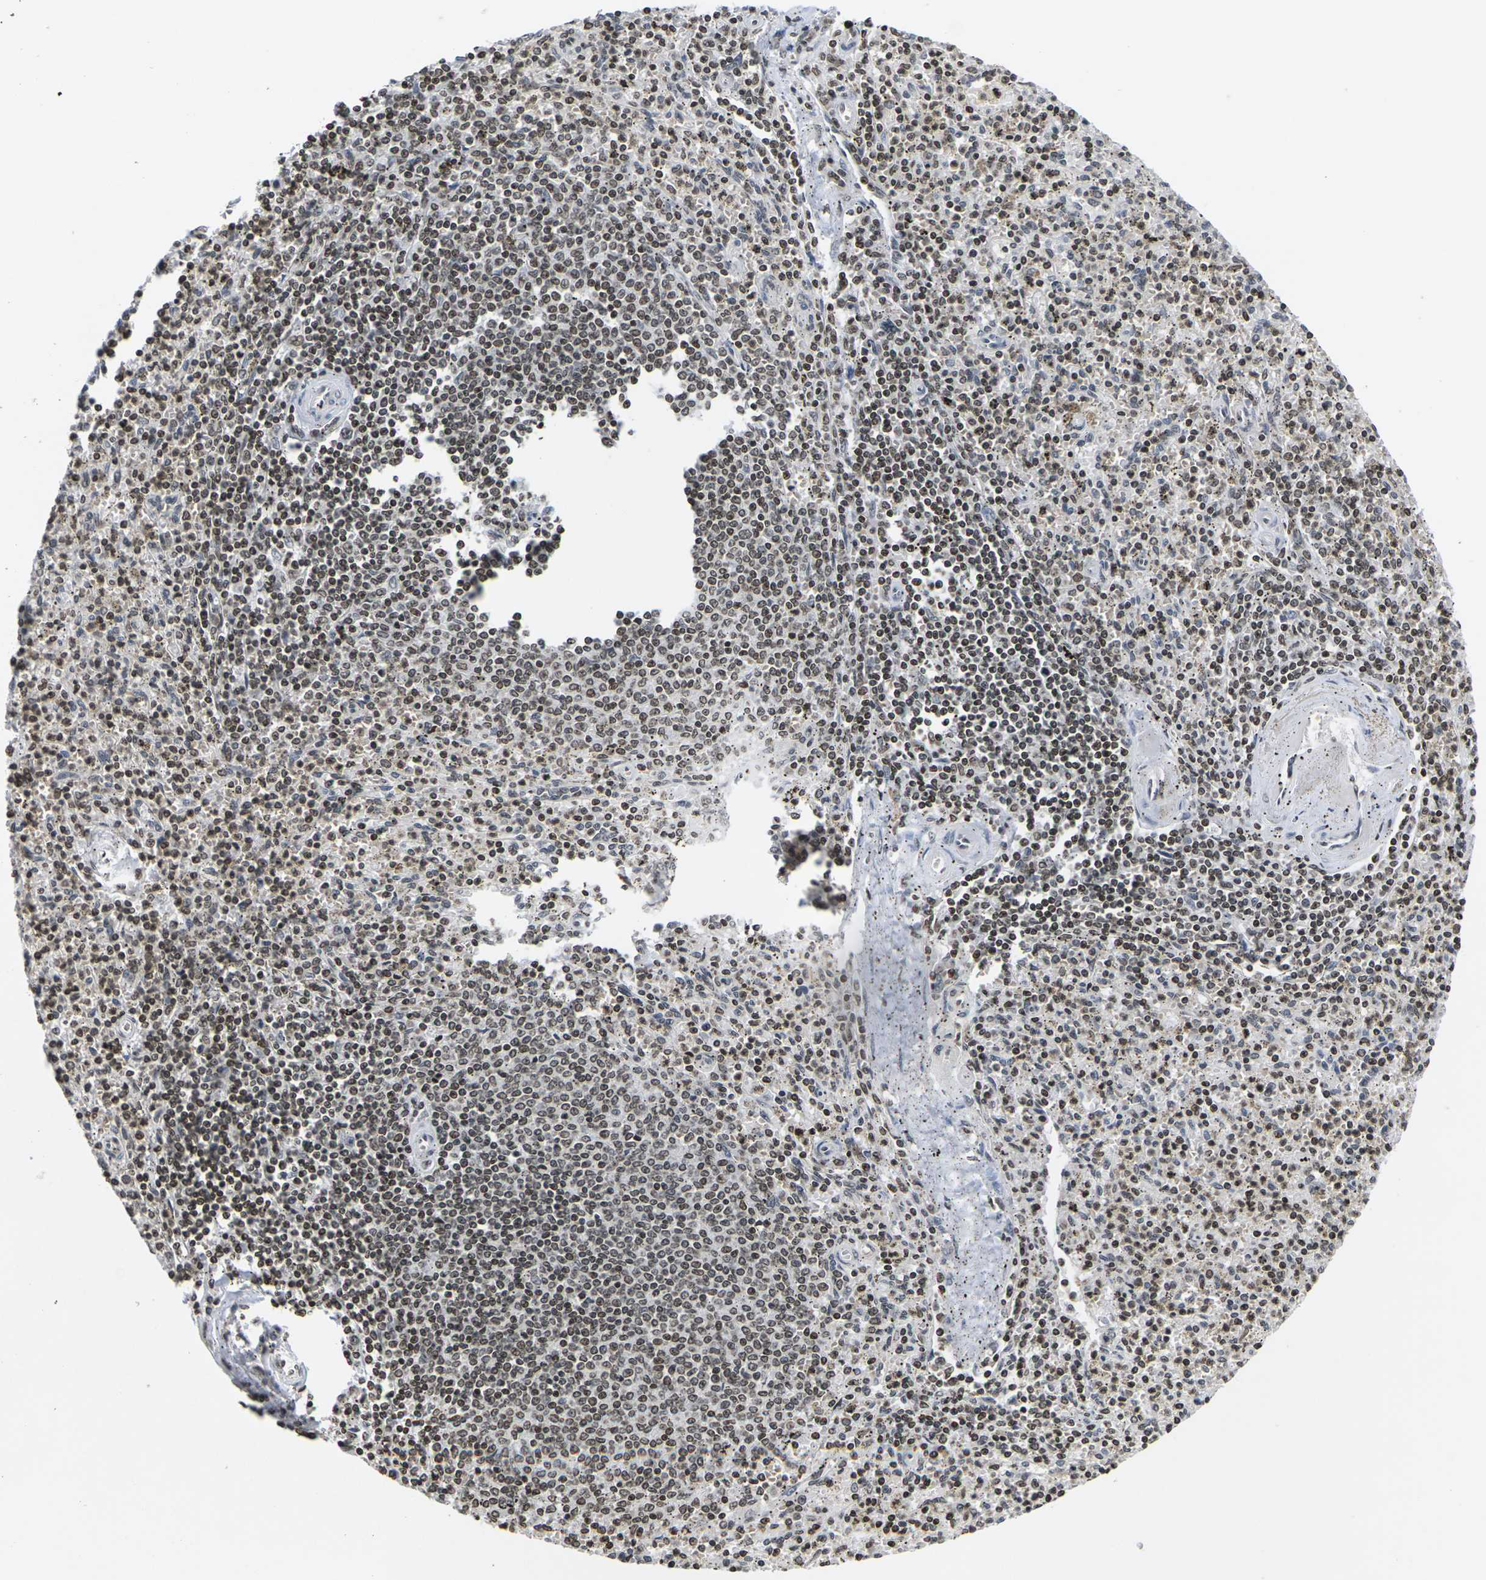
{"staining": {"intensity": "moderate", "quantity": ">75%", "location": "nuclear"}, "tissue": "spleen", "cell_type": "Cells in red pulp", "image_type": "normal", "snomed": [{"axis": "morphology", "description": "Normal tissue, NOS"}, {"axis": "topography", "description": "Spleen"}], "caption": "A brown stain shows moderate nuclear expression of a protein in cells in red pulp of benign spleen. The protein is stained brown, and the nuclei are stained in blue (DAB IHC with brightfield microscopy, high magnification).", "gene": "ETV5", "patient": {"sex": "male", "age": 72}}